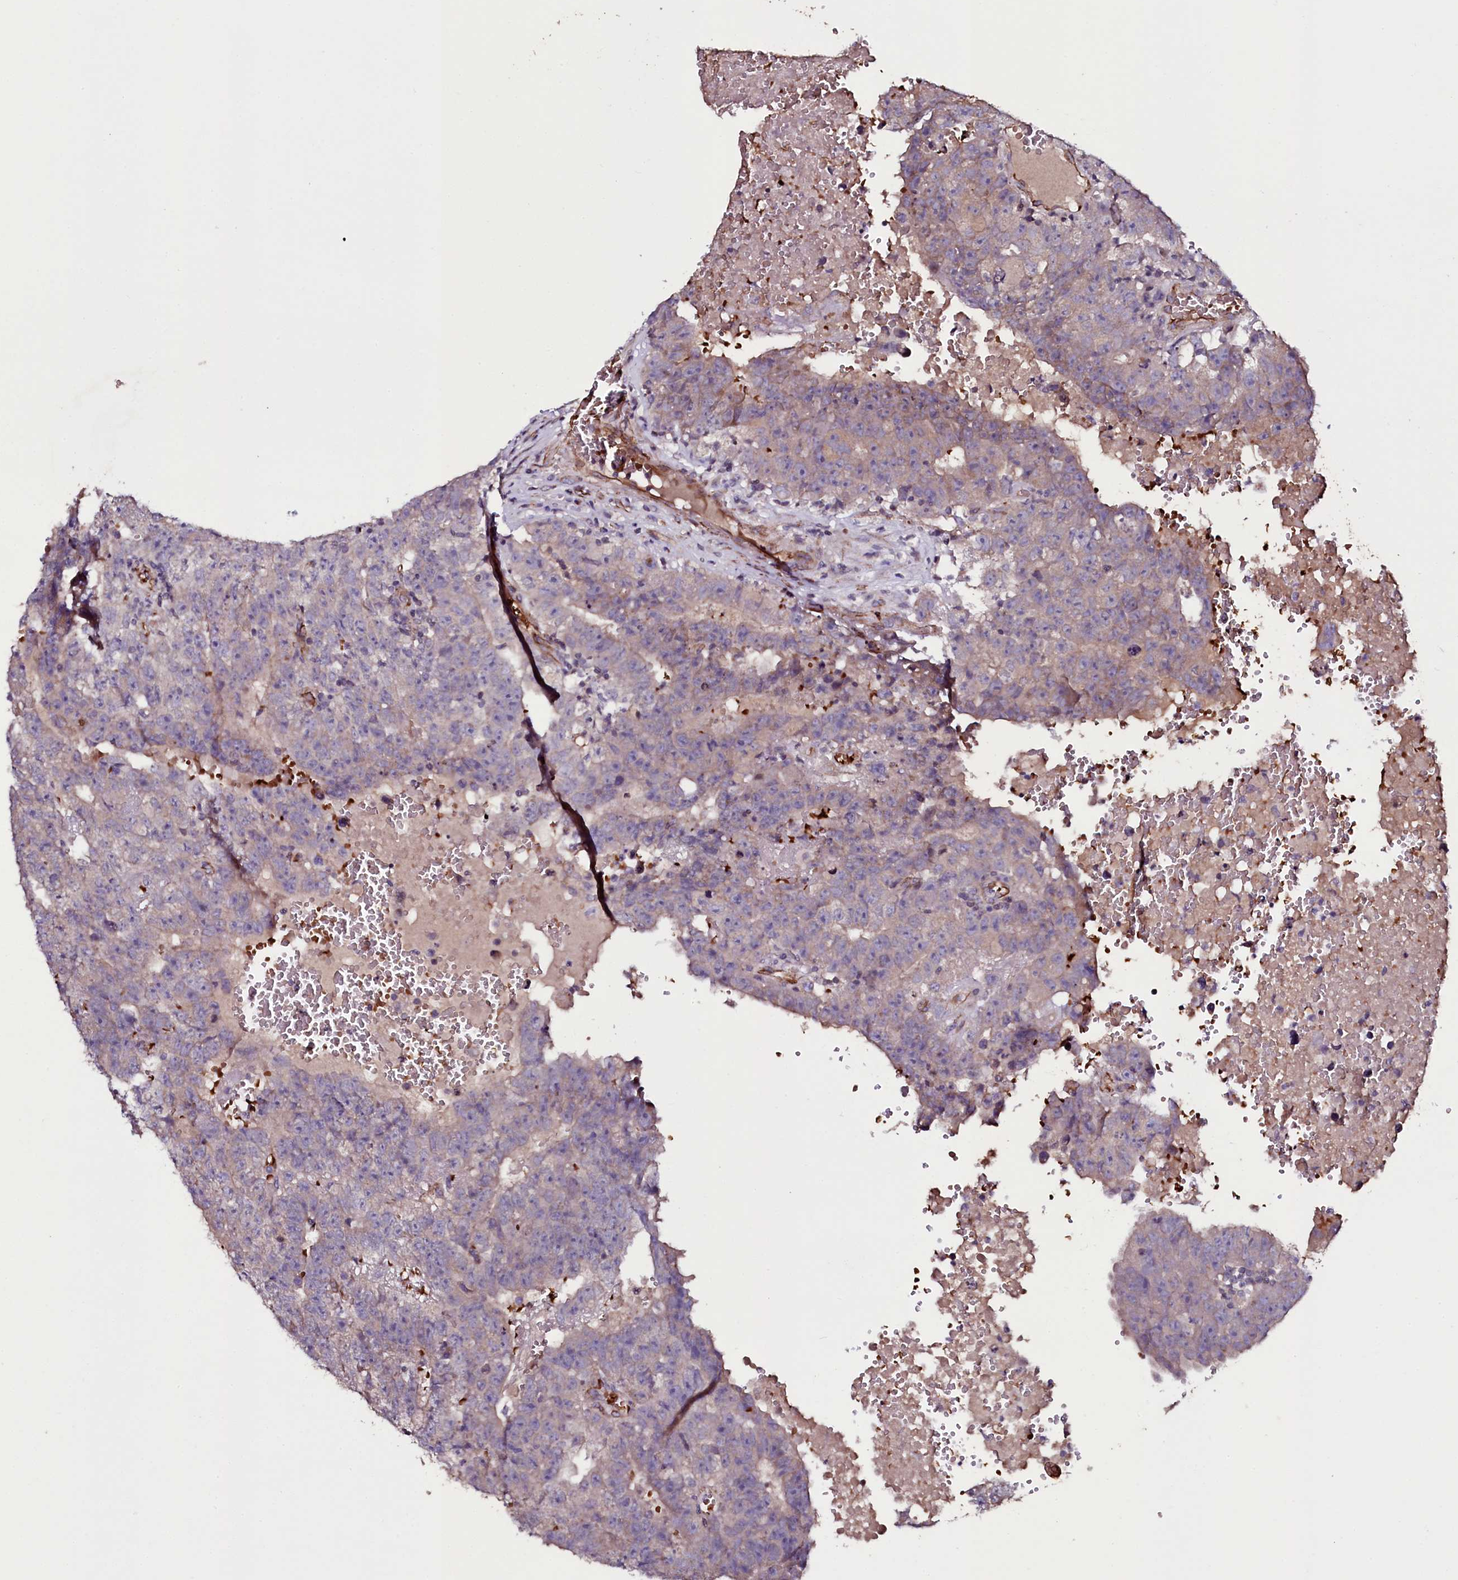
{"staining": {"intensity": "weak", "quantity": "<25%", "location": "cytoplasmic/membranous"}, "tissue": "testis cancer", "cell_type": "Tumor cells", "image_type": "cancer", "snomed": [{"axis": "morphology", "description": "Carcinoma, Embryonal, NOS"}, {"axis": "topography", "description": "Testis"}], "caption": "Immunohistochemistry of testis cancer exhibits no positivity in tumor cells.", "gene": "MEX3C", "patient": {"sex": "male", "age": 25}}